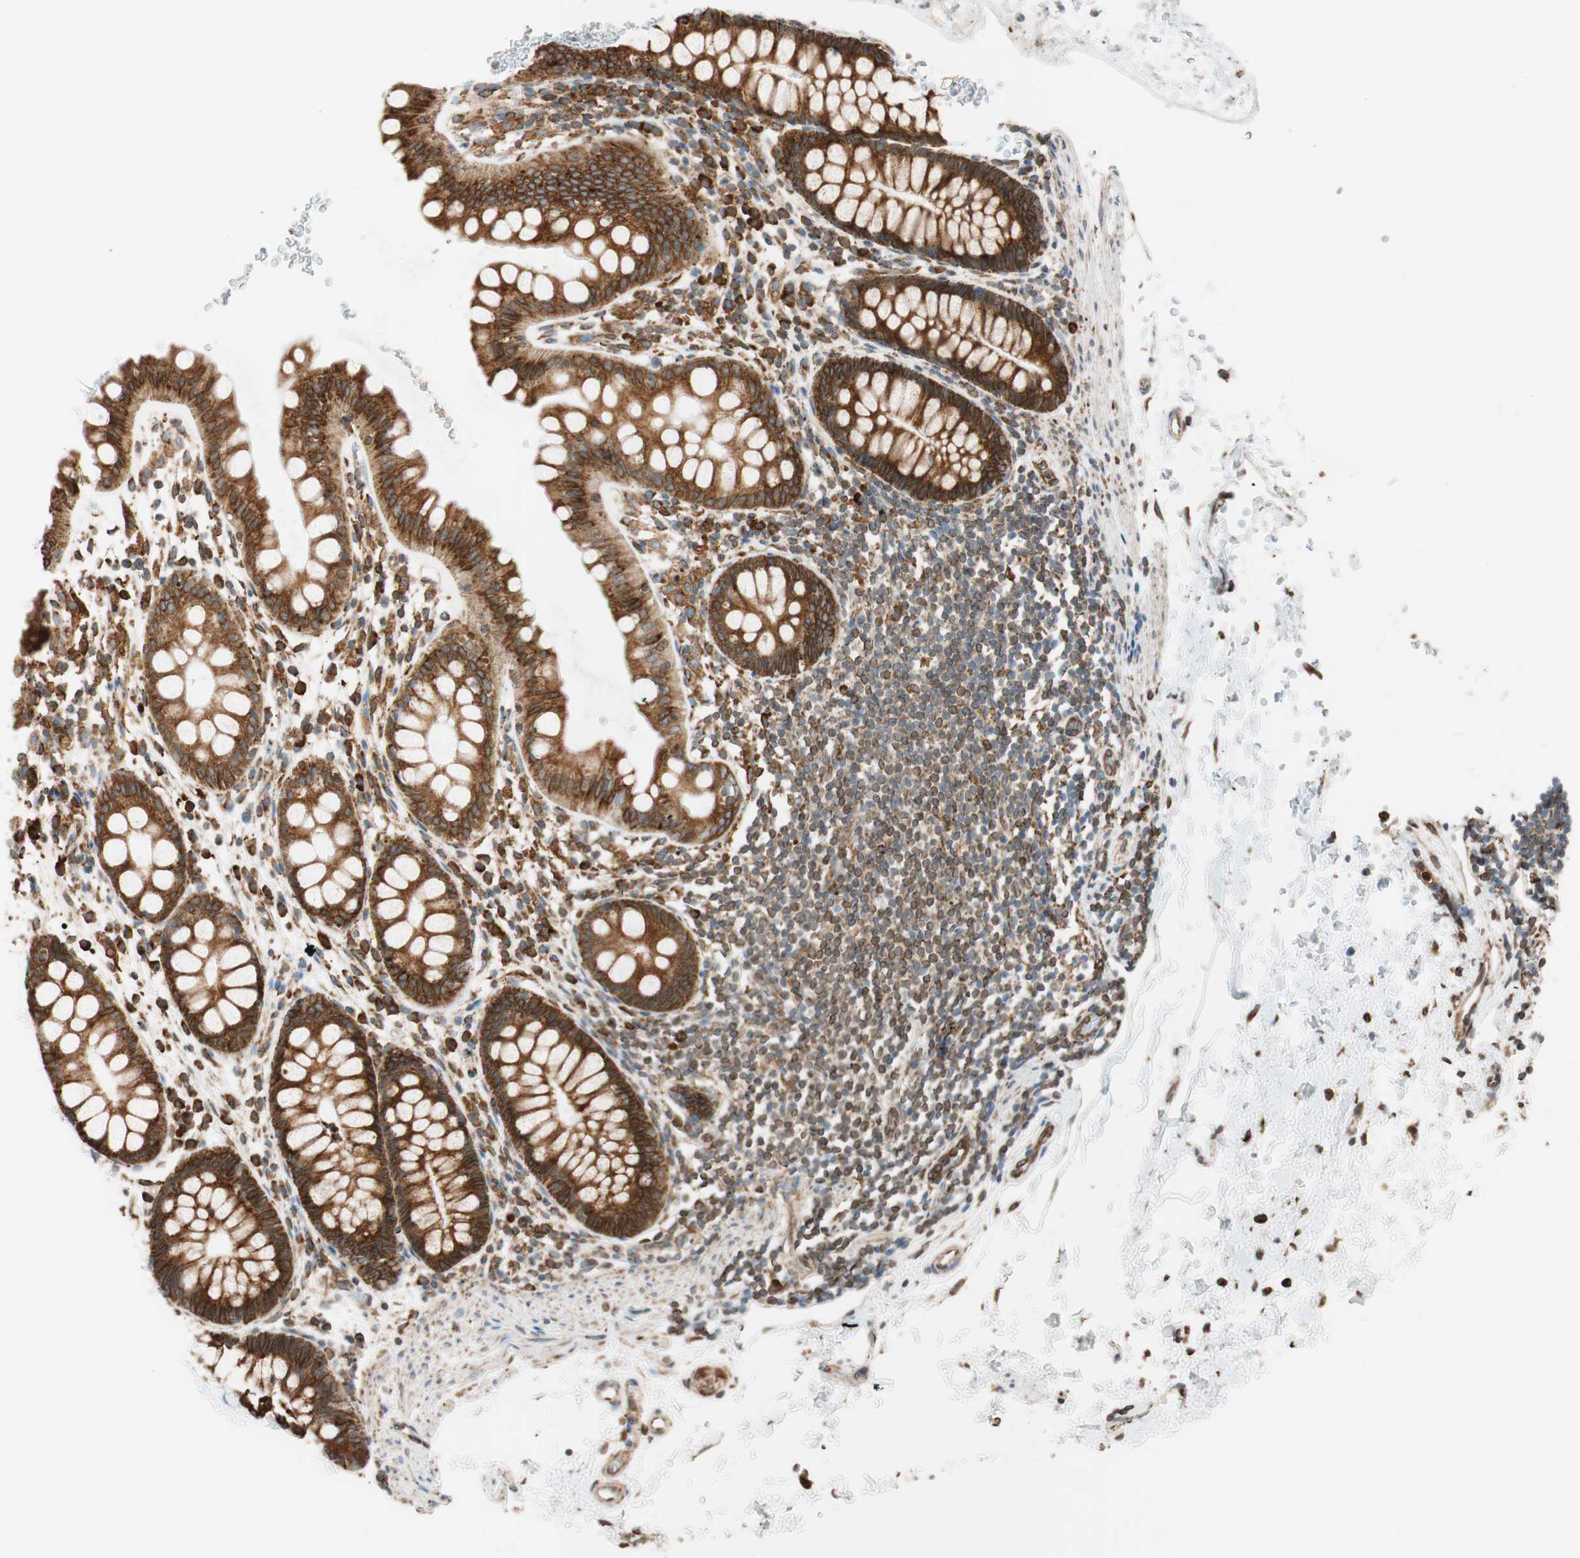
{"staining": {"intensity": "strong", "quantity": ">75%", "location": "cytoplasmic/membranous"}, "tissue": "rectum", "cell_type": "Glandular cells", "image_type": "normal", "snomed": [{"axis": "morphology", "description": "Normal tissue, NOS"}, {"axis": "topography", "description": "Rectum"}], "caption": "IHC image of benign human rectum stained for a protein (brown), which reveals high levels of strong cytoplasmic/membranous positivity in about >75% of glandular cells.", "gene": "PRKCSH", "patient": {"sex": "female", "age": 24}}